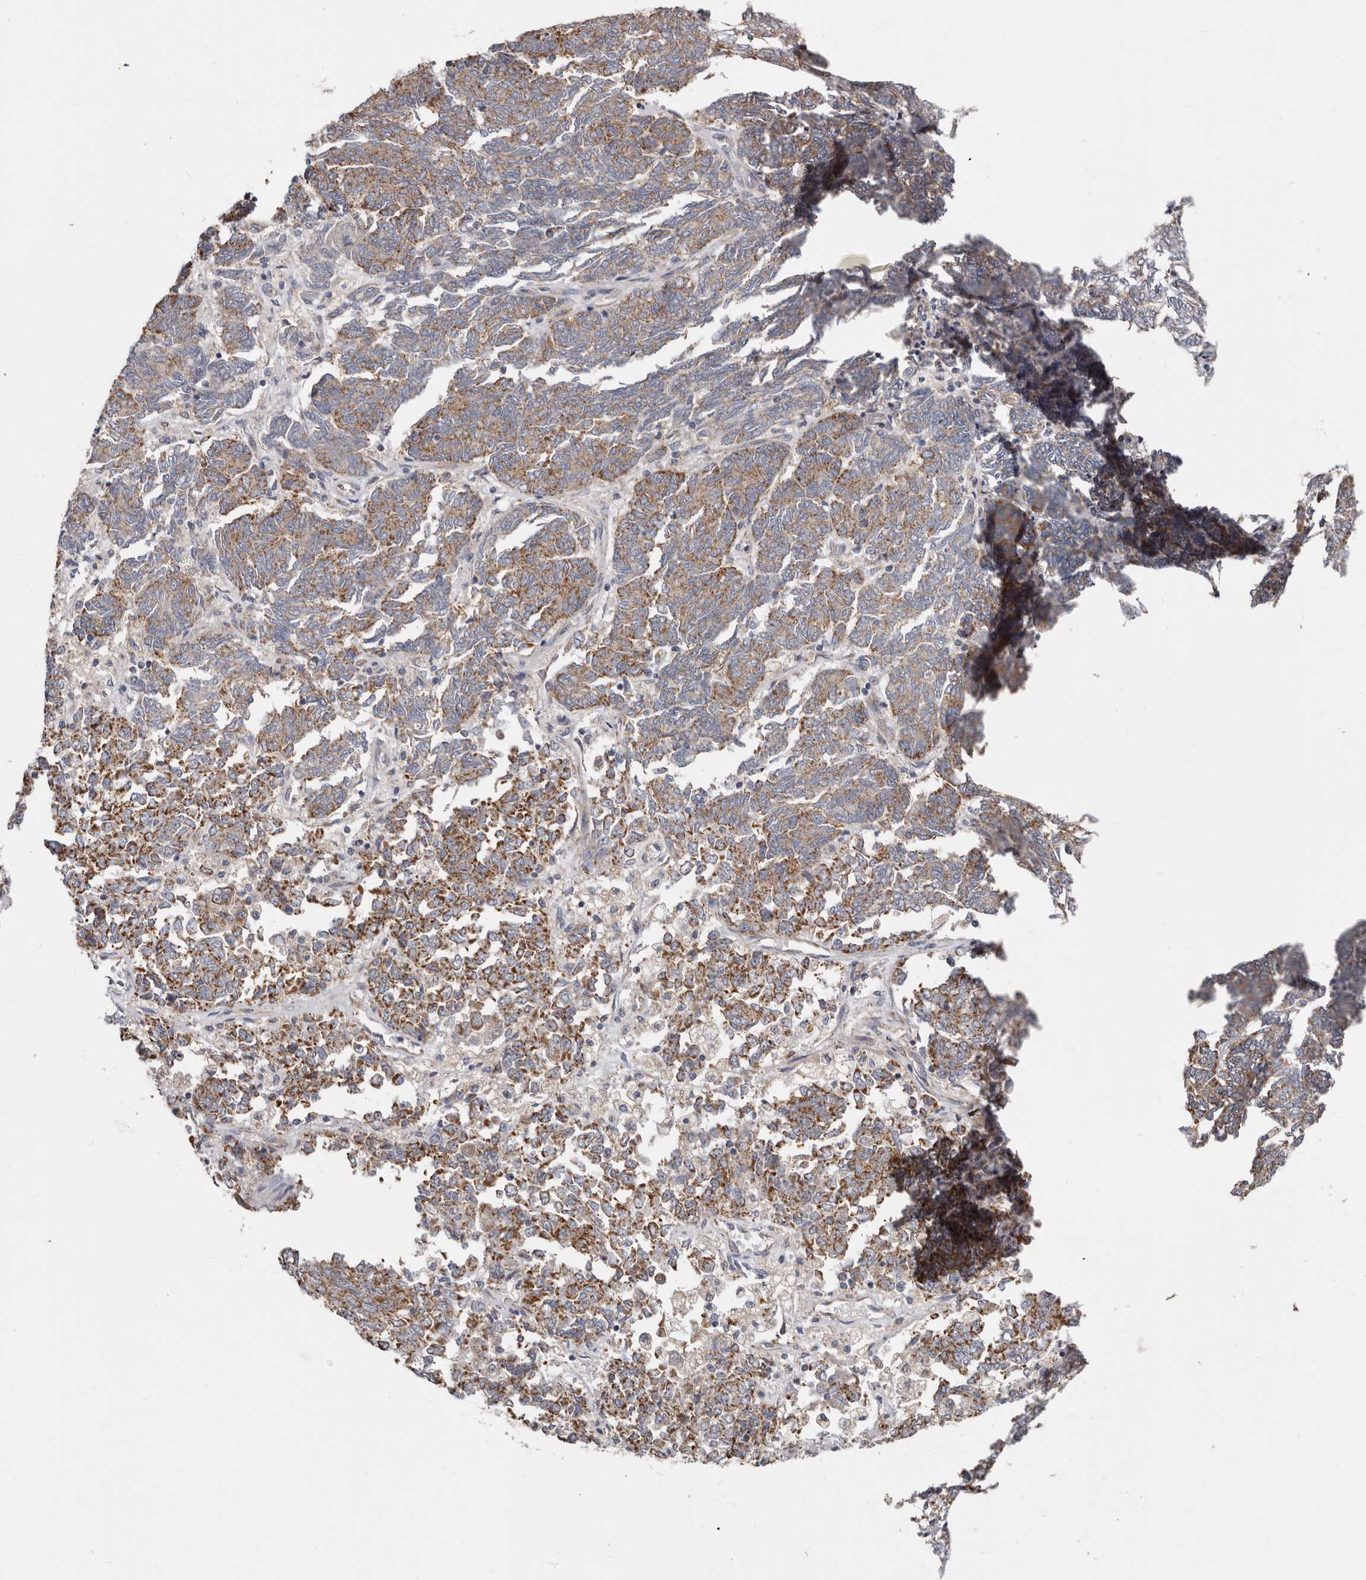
{"staining": {"intensity": "moderate", "quantity": ">75%", "location": "cytoplasmic/membranous"}, "tissue": "endometrial cancer", "cell_type": "Tumor cells", "image_type": "cancer", "snomed": [{"axis": "morphology", "description": "Adenocarcinoma, NOS"}, {"axis": "topography", "description": "Endometrium"}], "caption": "Brown immunohistochemical staining in endometrial cancer (adenocarcinoma) reveals moderate cytoplasmic/membranous positivity in about >75% of tumor cells. The protein is shown in brown color, while the nuclei are stained blue.", "gene": "MRPL18", "patient": {"sex": "female", "age": 80}}